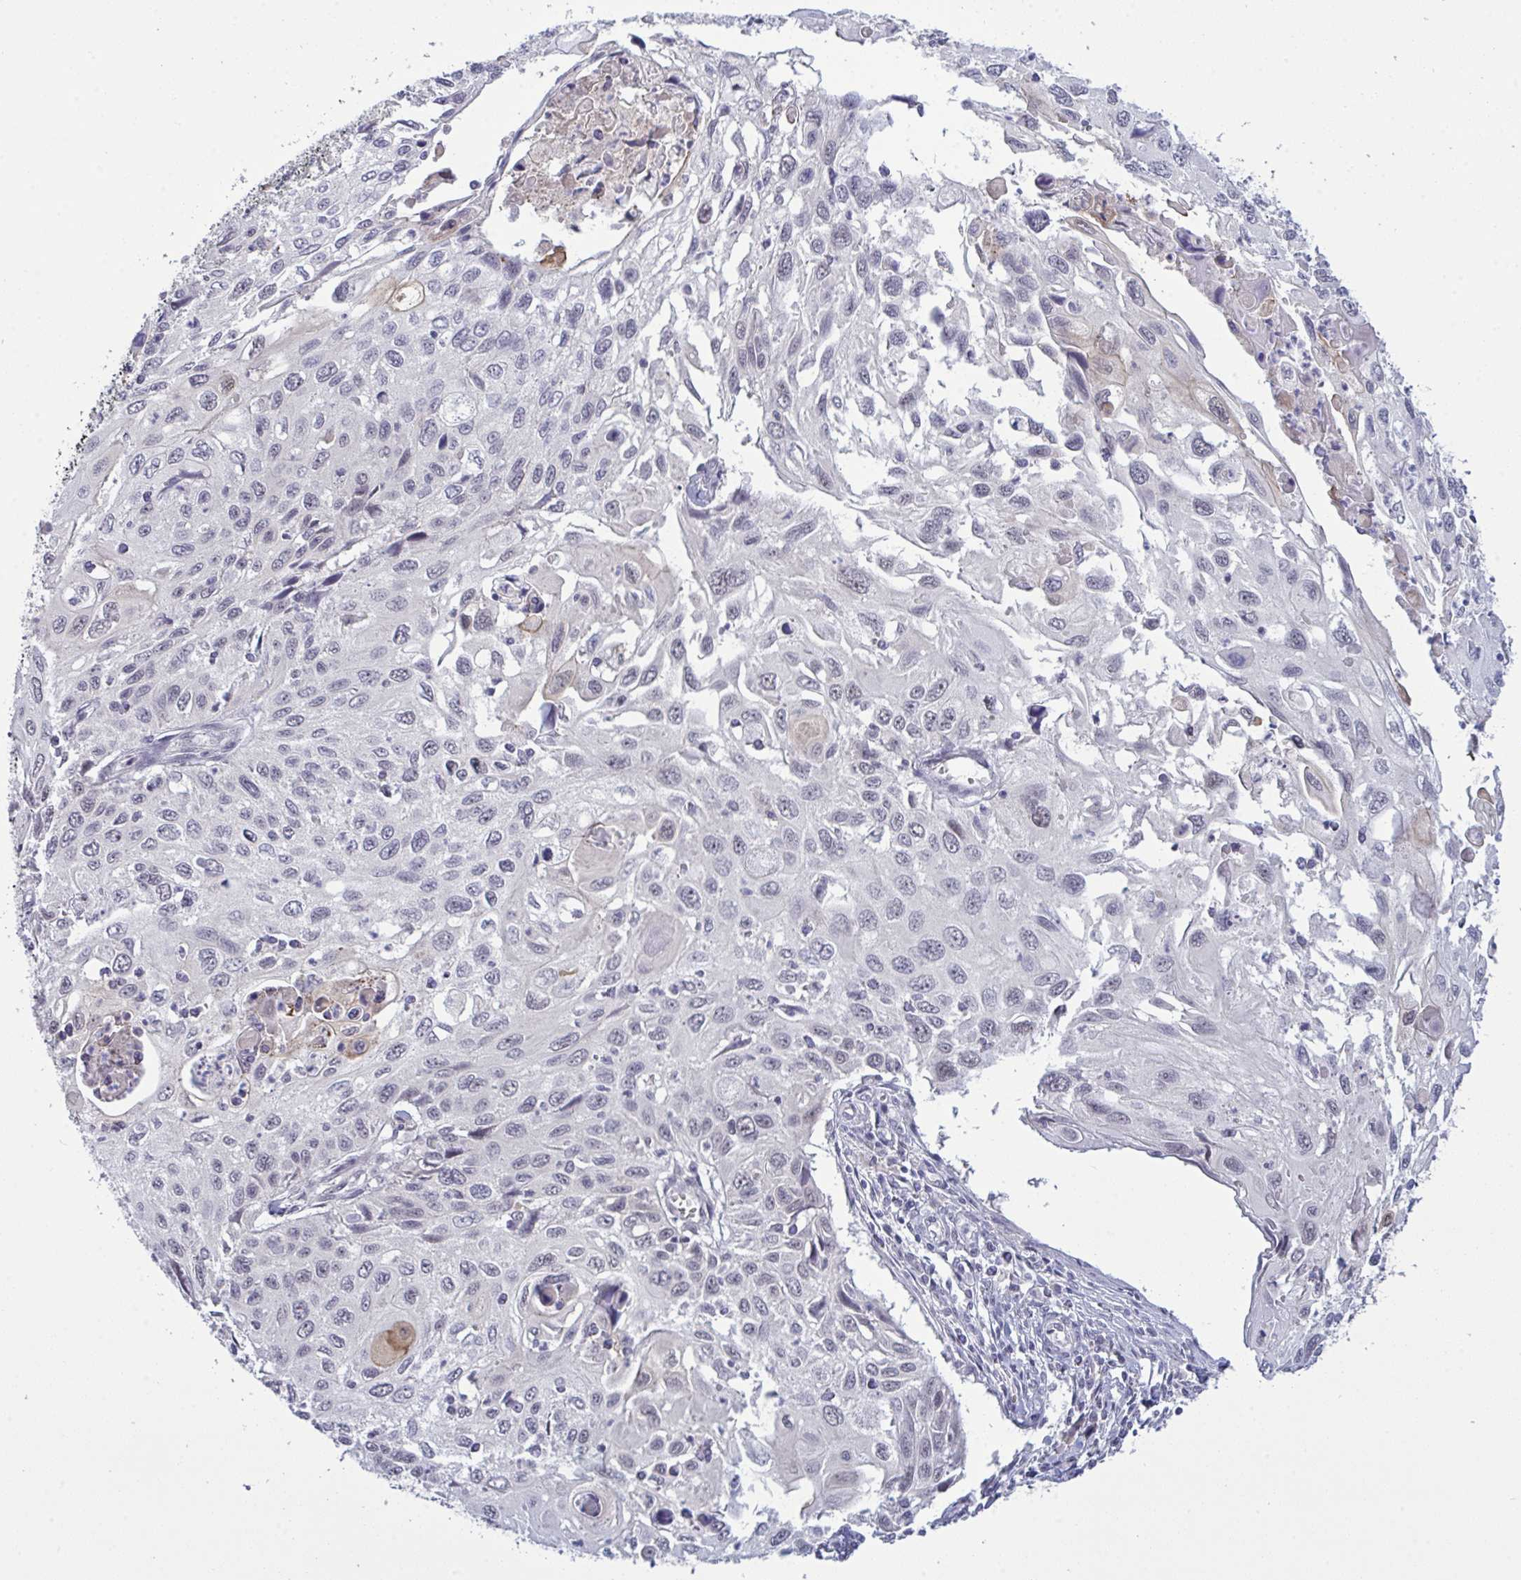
{"staining": {"intensity": "negative", "quantity": "none", "location": "none"}, "tissue": "cervical cancer", "cell_type": "Tumor cells", "image_type": "cancer", "snomed": [{"axis": "morphology", "description": "Squamous cell carcinoma, NOS"}, {"axis": "topography", "description": "Cervix"}], "caption": "Tumor cells are negative for brown protein staining in cervical cancer. The staining was performed using DAB to visualize the protein expression in brown, while the nuclei were stained in blue with hematoxylin (Magnification: 20x).", "gene": "ZNF784", "patient": {"sex": "female", "age": 70}}